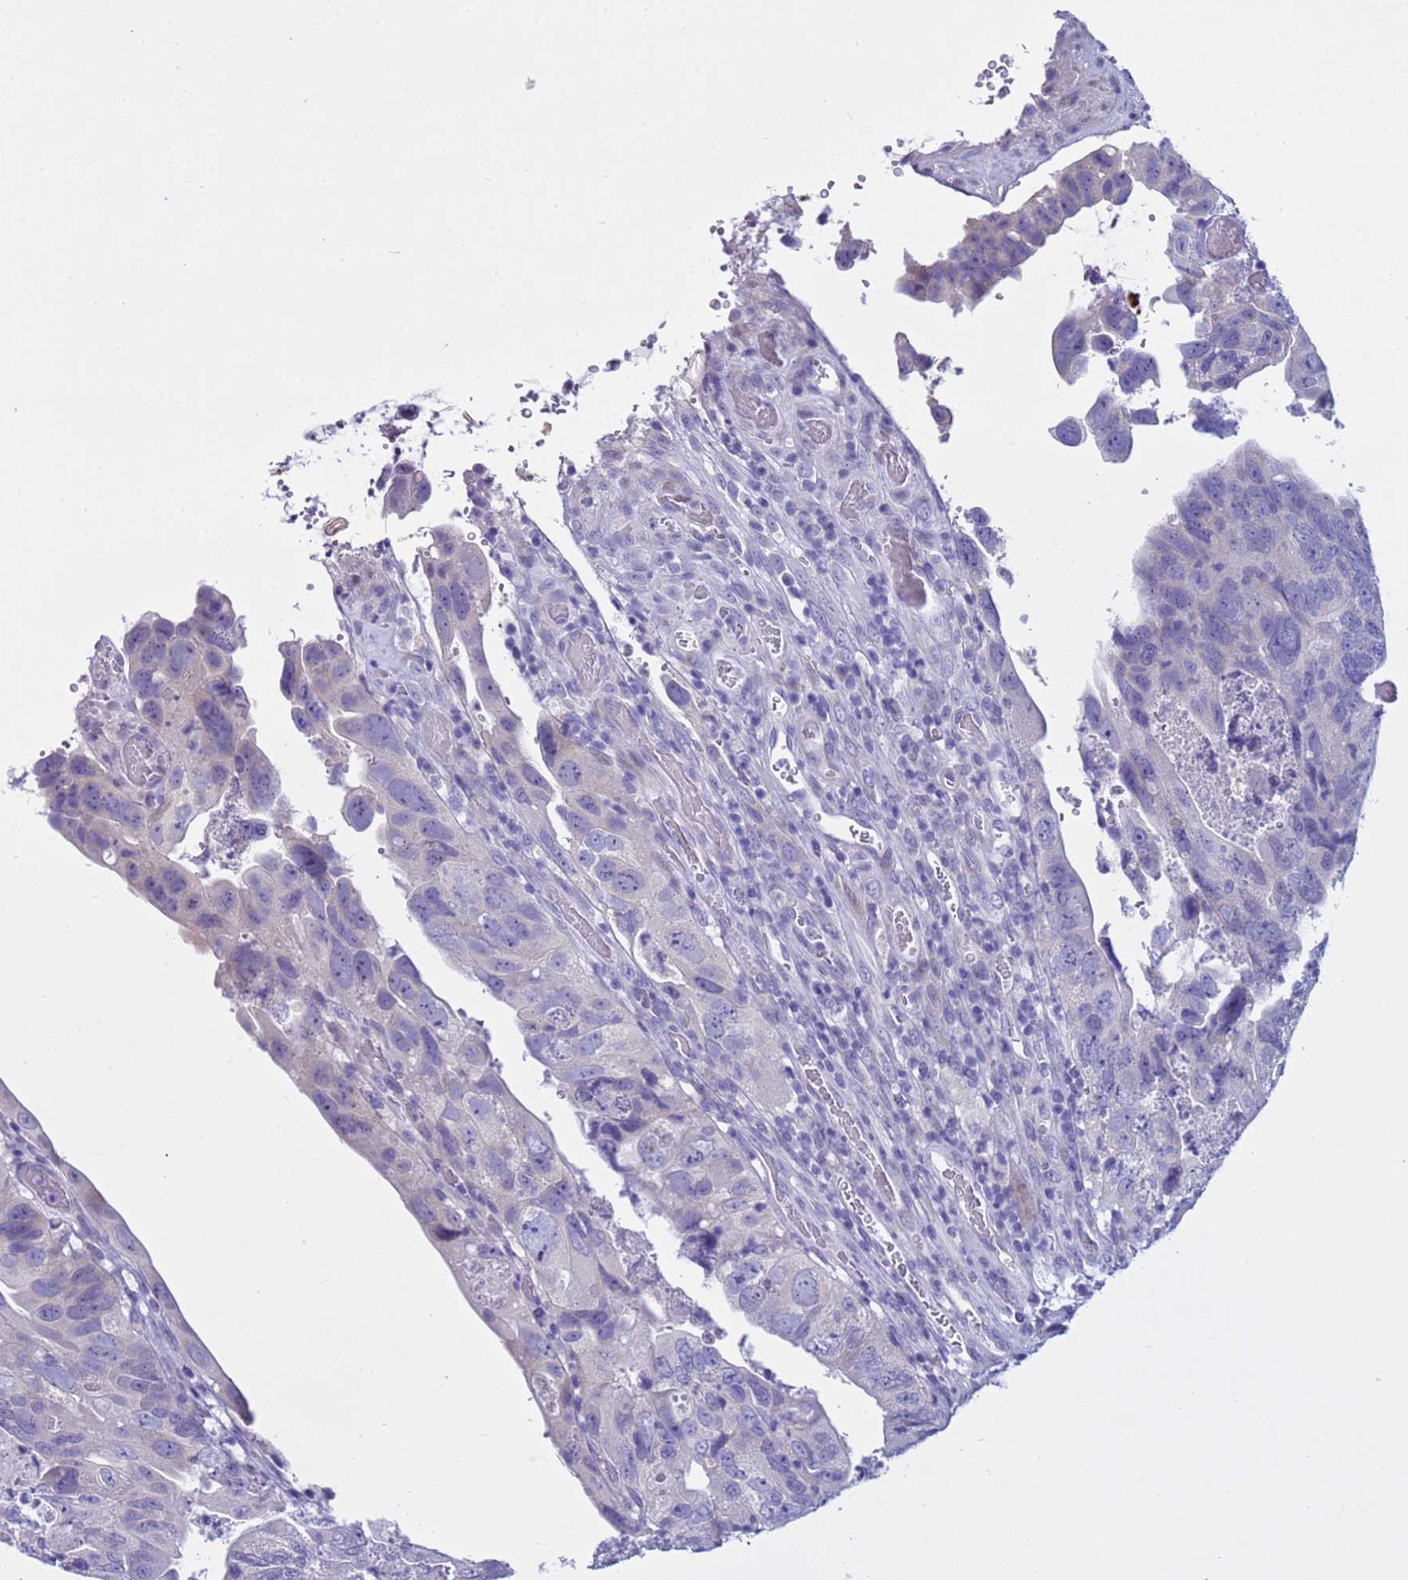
{"staining": {"intensity": "negative", "quantity": "none", "location": "none"}, "tissue": "colorectal cancer", "cell_type": "Tumor cells", "image_type": "cancer", "snomed": [{"axis": "morphology", "description": "Adenocarcinoma, NOS"}, {"axis": "topography", "description": "Rectum"}], "caption": "Tumor cells are negative for brown protein staining in colorectal cancer (adenocarcinoma). (DAB (3,3'-diaminobenzidine) immunohistochemistry with hematoxylin counter stain).", "gene": "IGSF11", "patient": {"sex": "male", "age": 63}}